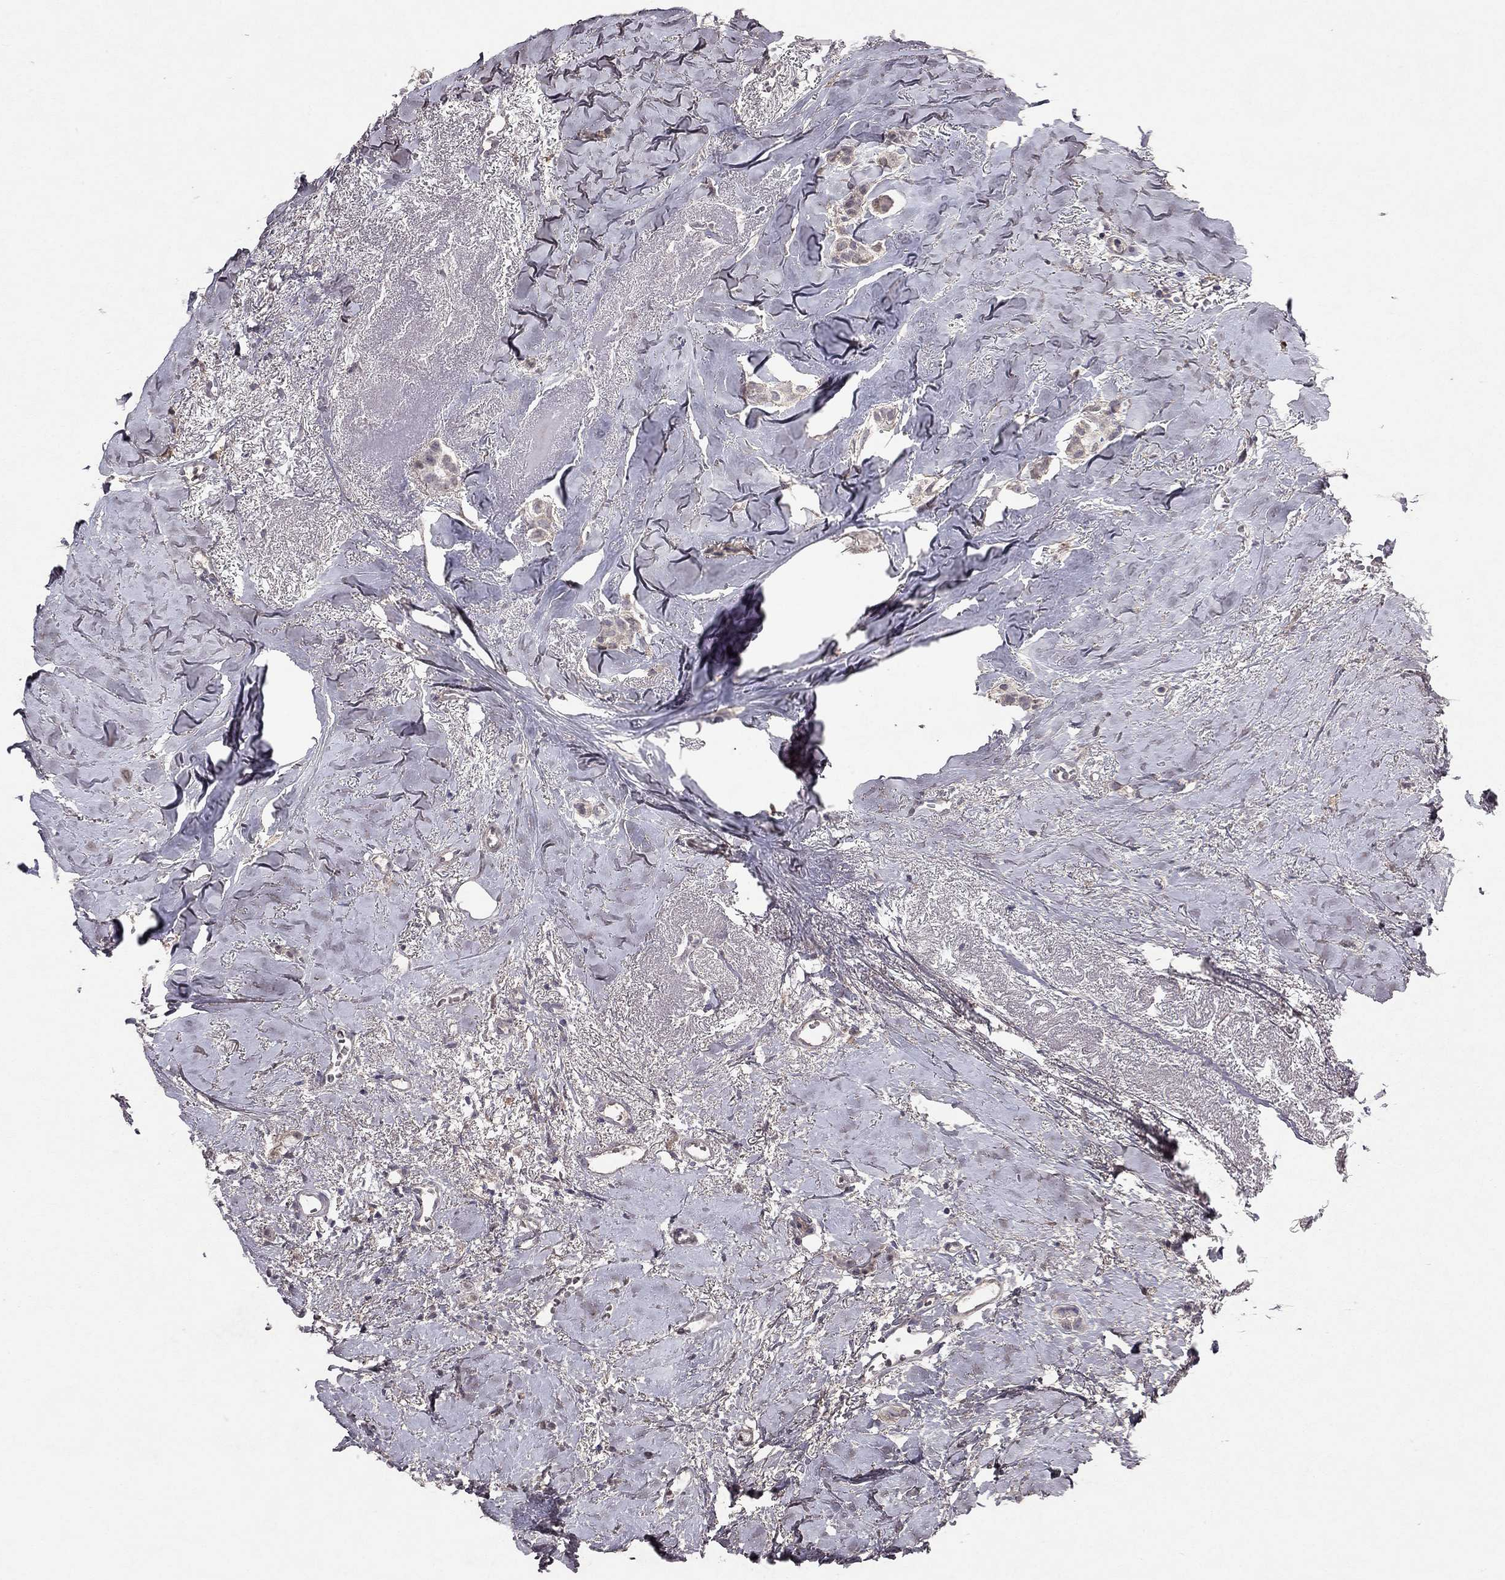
{"staining": {"intensity": "weak", "quantity": "25%-75%", "location": "cytoplasmic/membranous"}, "tissue": "breast cancer", "cell_type": "Tumor cells", "image_type": "cancer", "snomed": [{"axis": "morphology", "description": "Duct carcinoma"}, {"axis": "topography", "description": "Breast"}], "caption": "IHC image of neoplastic tissue: breast cancer stained using immunohistochemistry shows low levels of weak protein expression localized specifically in the cytoplasmic/membranous of tumor cells, appearing as a cytoplasmic/membranous brown color.", "gene": "ESR2", "patient": {"sex": "female", "age": 85}}